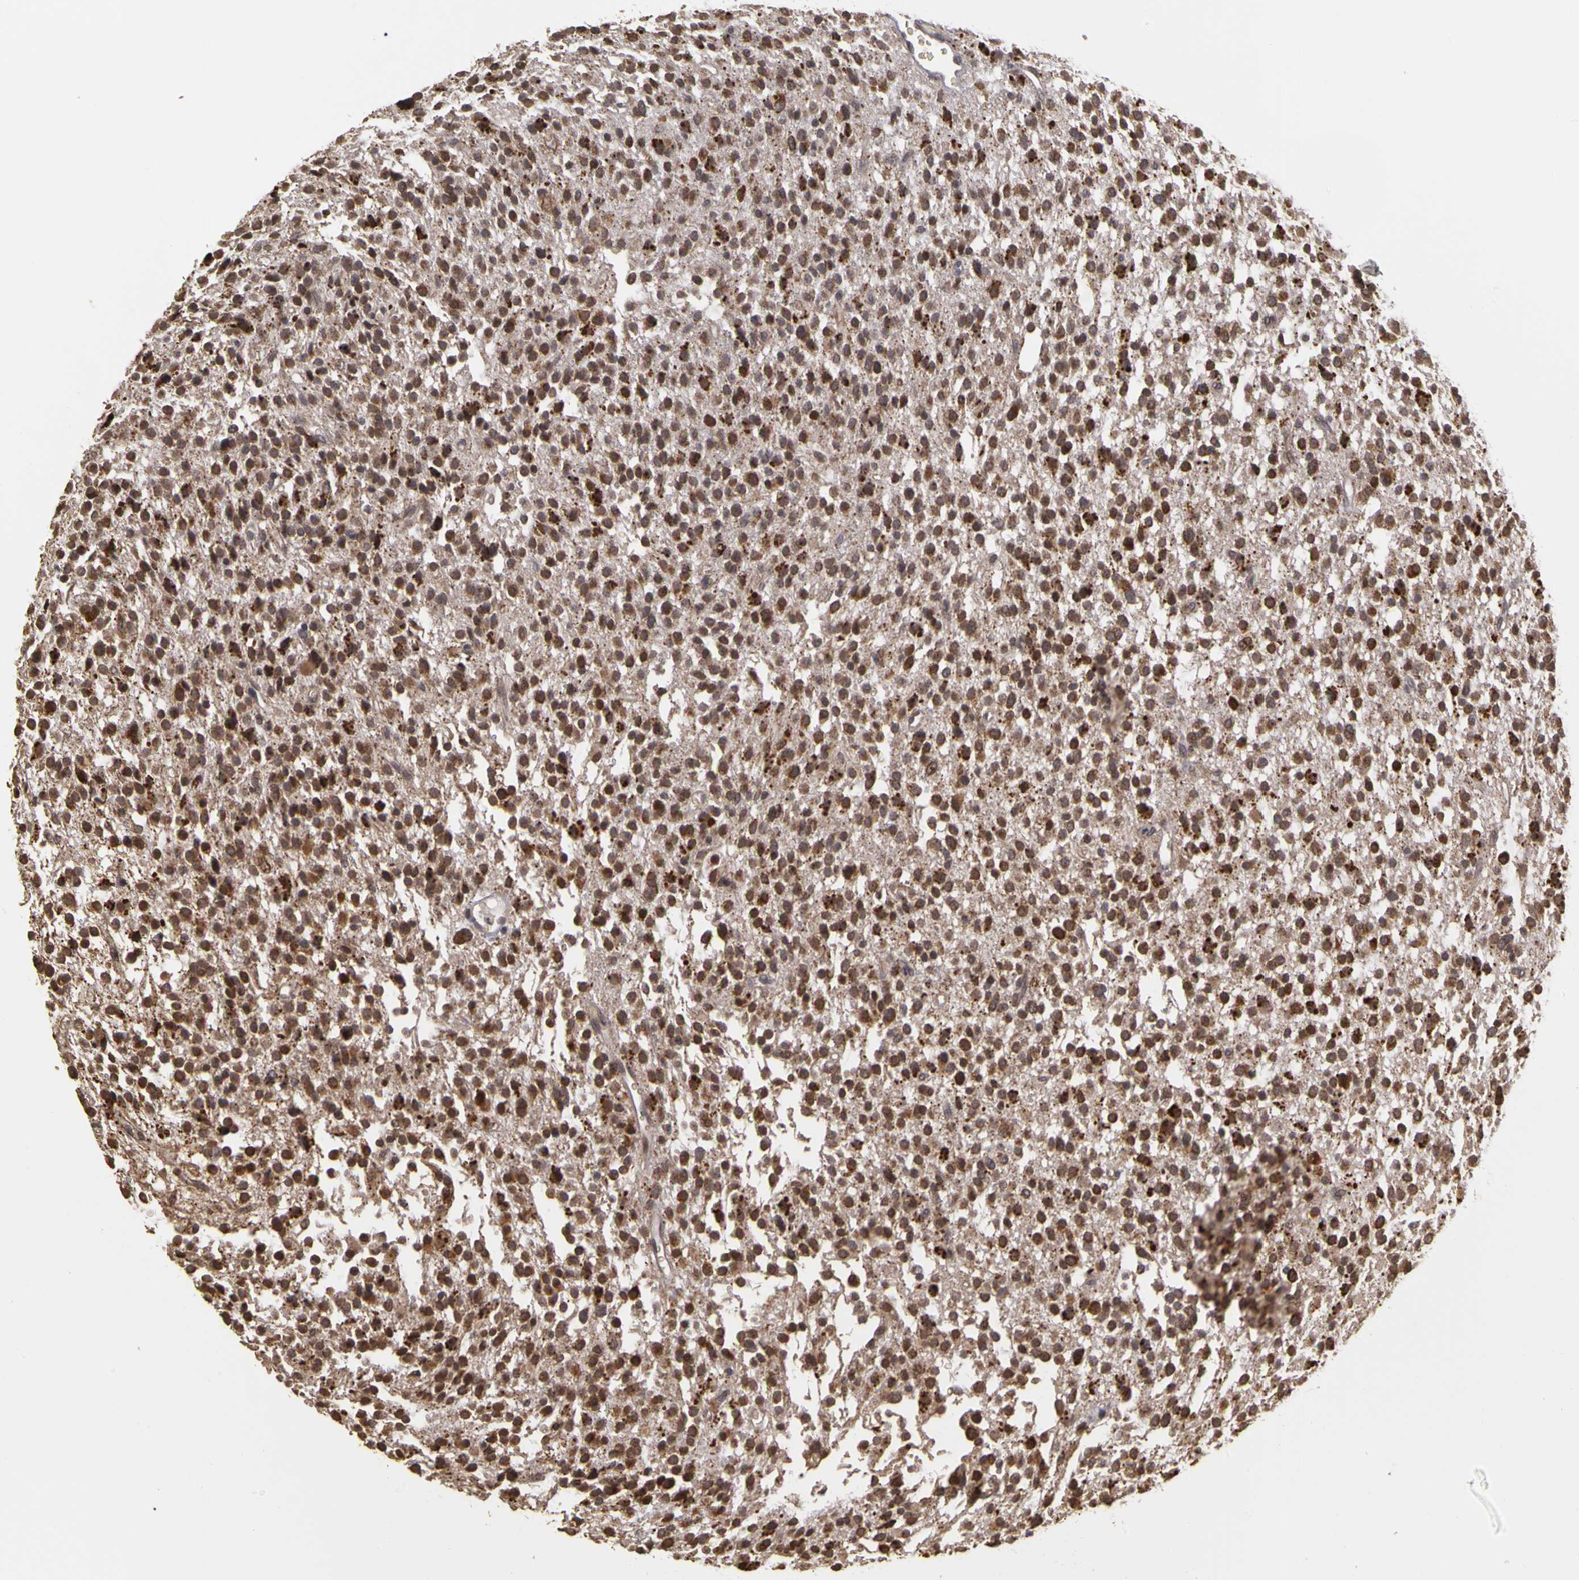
{"staining": {"intensity": "moderate", "quantity": ">75%", "location": "cytoplasmic/membranous"}, "tissue": "glioma", "cell_type": "Tumor cells", "image_type": "cancer", "snomed": [{"axis": "morphology", "description": "Glioma, malignant, Low grade"}, {"axis": "topography", "description": "Brain"}], "caption": "The histopathology image demonstrates a brown stain indicating the presence of a protein in the cytoplasmic/membranous of tumor cells in malignant low-grade glioma.", "gene": "FRMD7", "patient": {"sex": "female", "age": 36}}